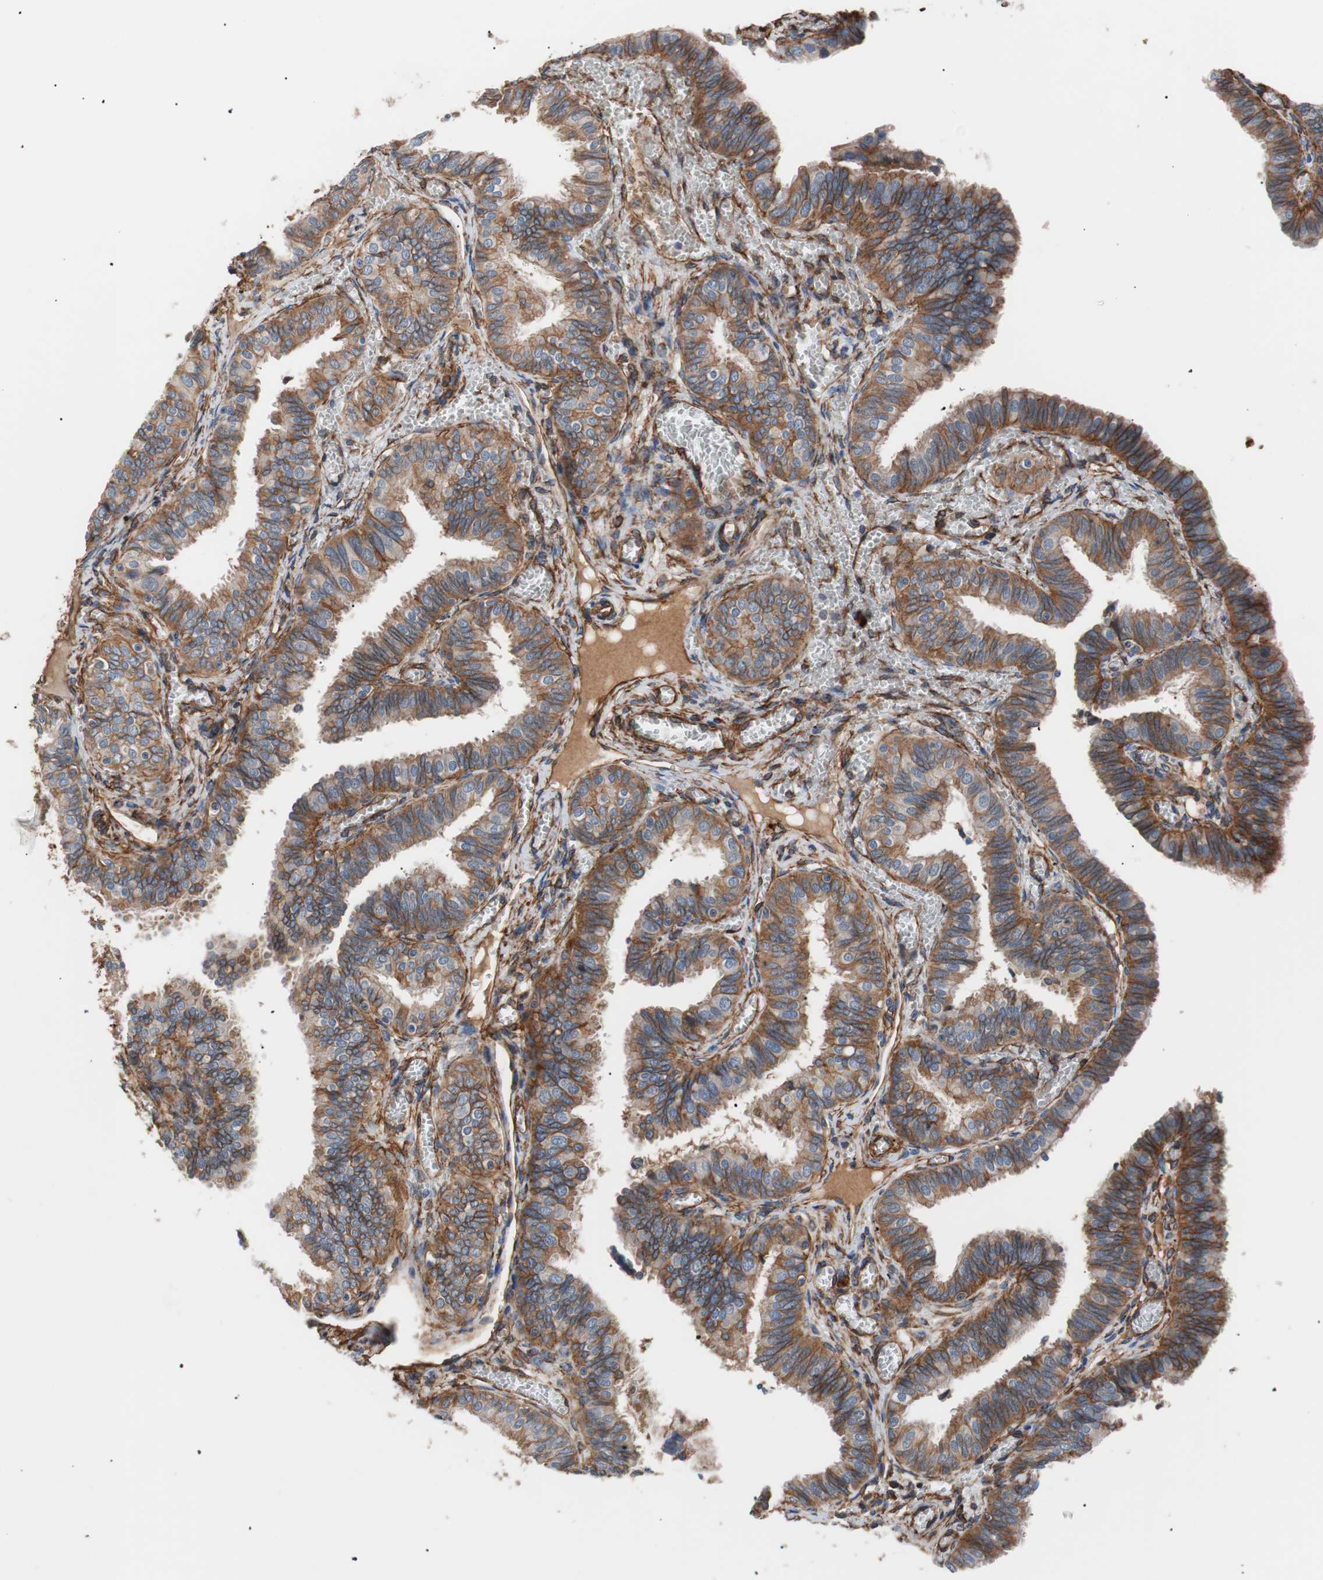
{"staining": {"intensity": "moderate", "quantity": ">75%", "location": "cytoplasmic/membranous"}, "tissue": "fallopian tube", "cell_type": "Glandular cells", "image_type": "normal", "snomed": [{"axis": "morphology", "description": "Normal tissue, NOS"}, {"axis": "topography", "description": "Fallopian tube"}], "caption": "A photomicrograph showing moderate cytoplasmic/membranous expression in about >75% of glandular cells in benign fallopian tube, as visualized by brown immunohistochemical staining.", "gene": "SPINT1", "patient": {"sex": "female", "age": 46}}